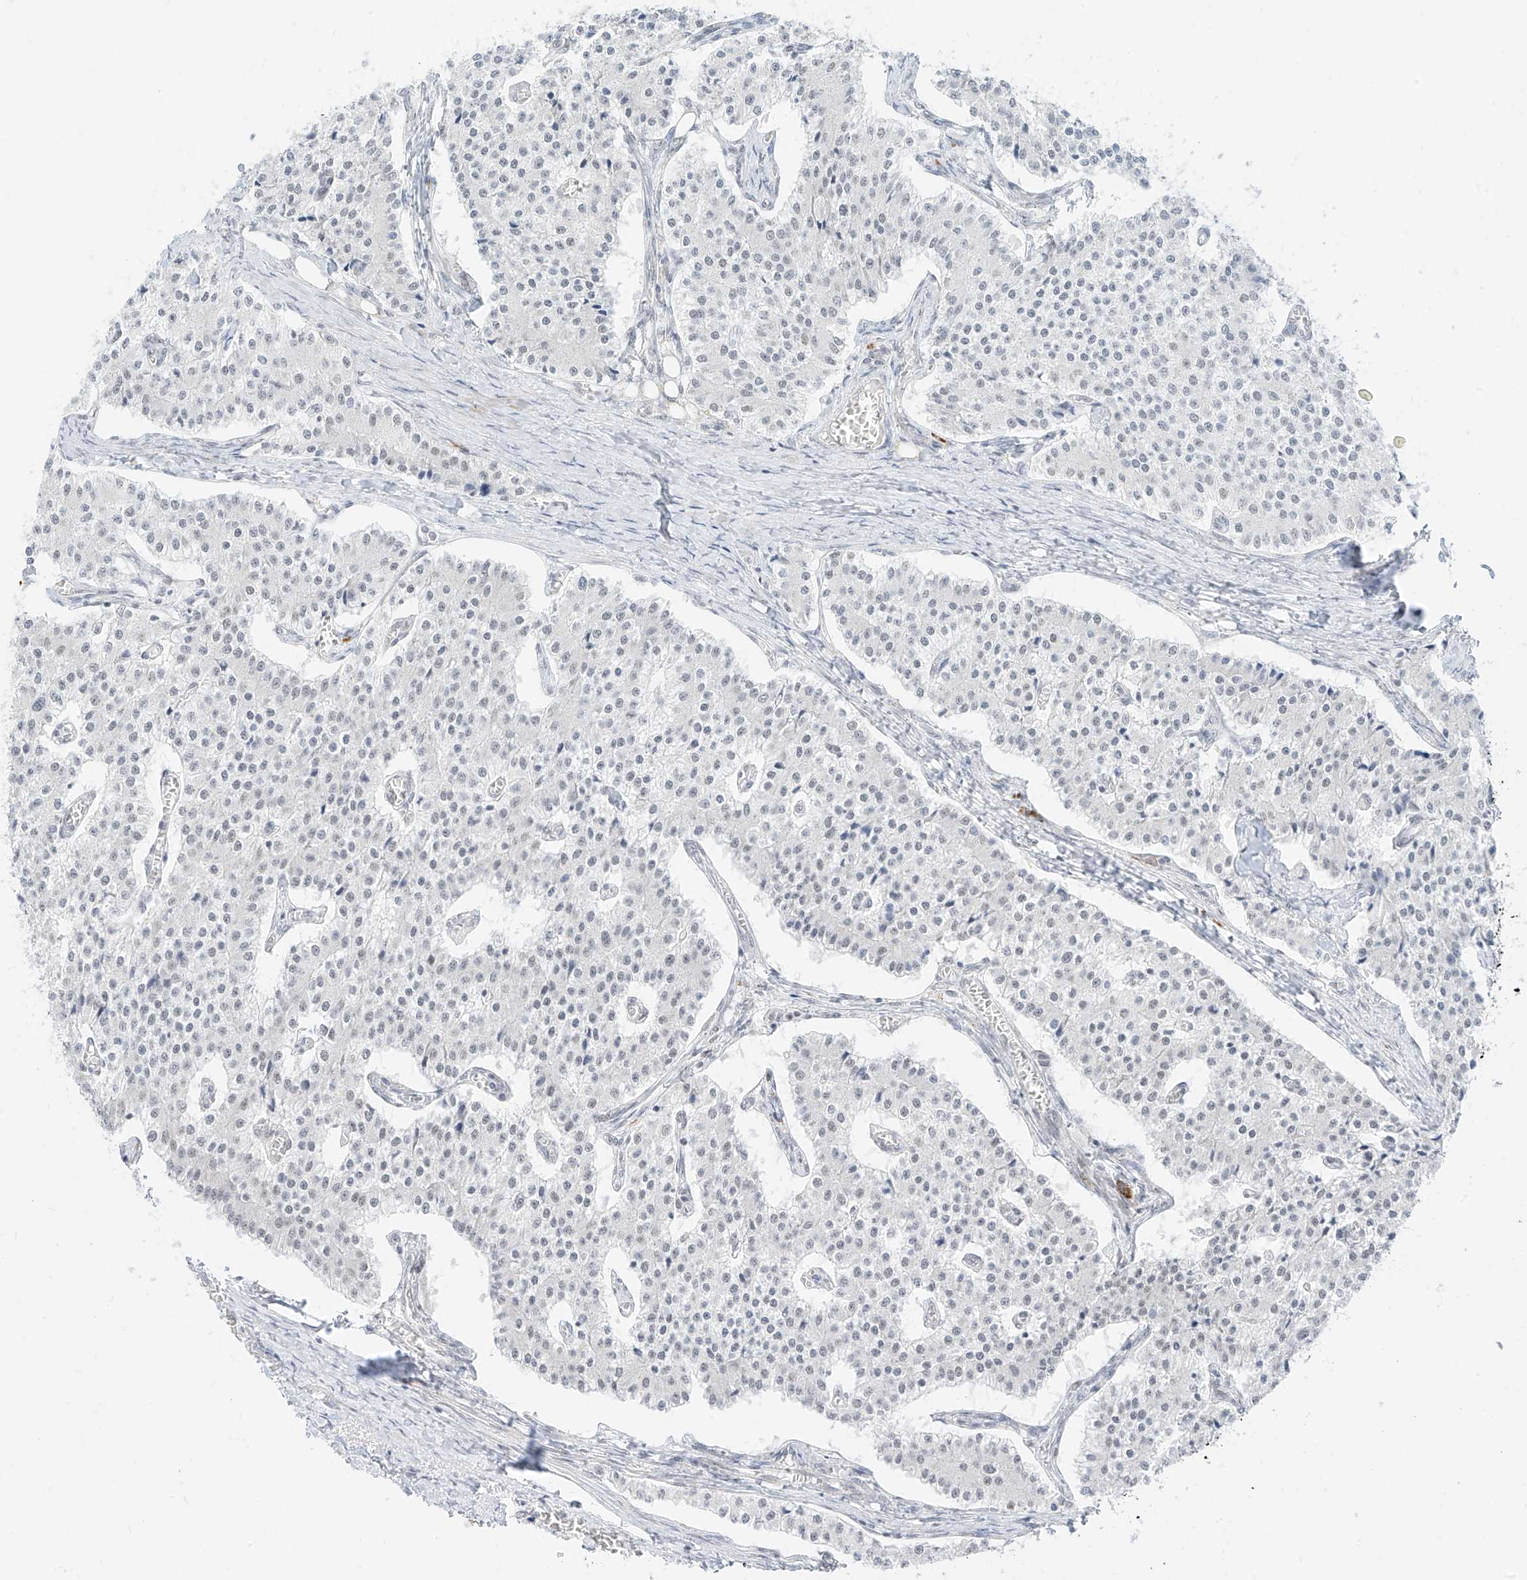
{"staining": {"intensity": "negative", "quantity": "none", "location": "none"}, "tissue": "carcinoid", "cell_type": "Tumor cells", "image_type": "cancer", "snomed": [{"axis": "morphology", "description": "Carcinoid, malignant, NOS"}, {"axis": "topography", "description": "Colon"}], "caption": "Immunohistochemical staining of human malignant carcinoid reveals no significant expression in tumor cells.", "gene": "SUPT5H", "patient": {"sex": "female", "age": 52}}